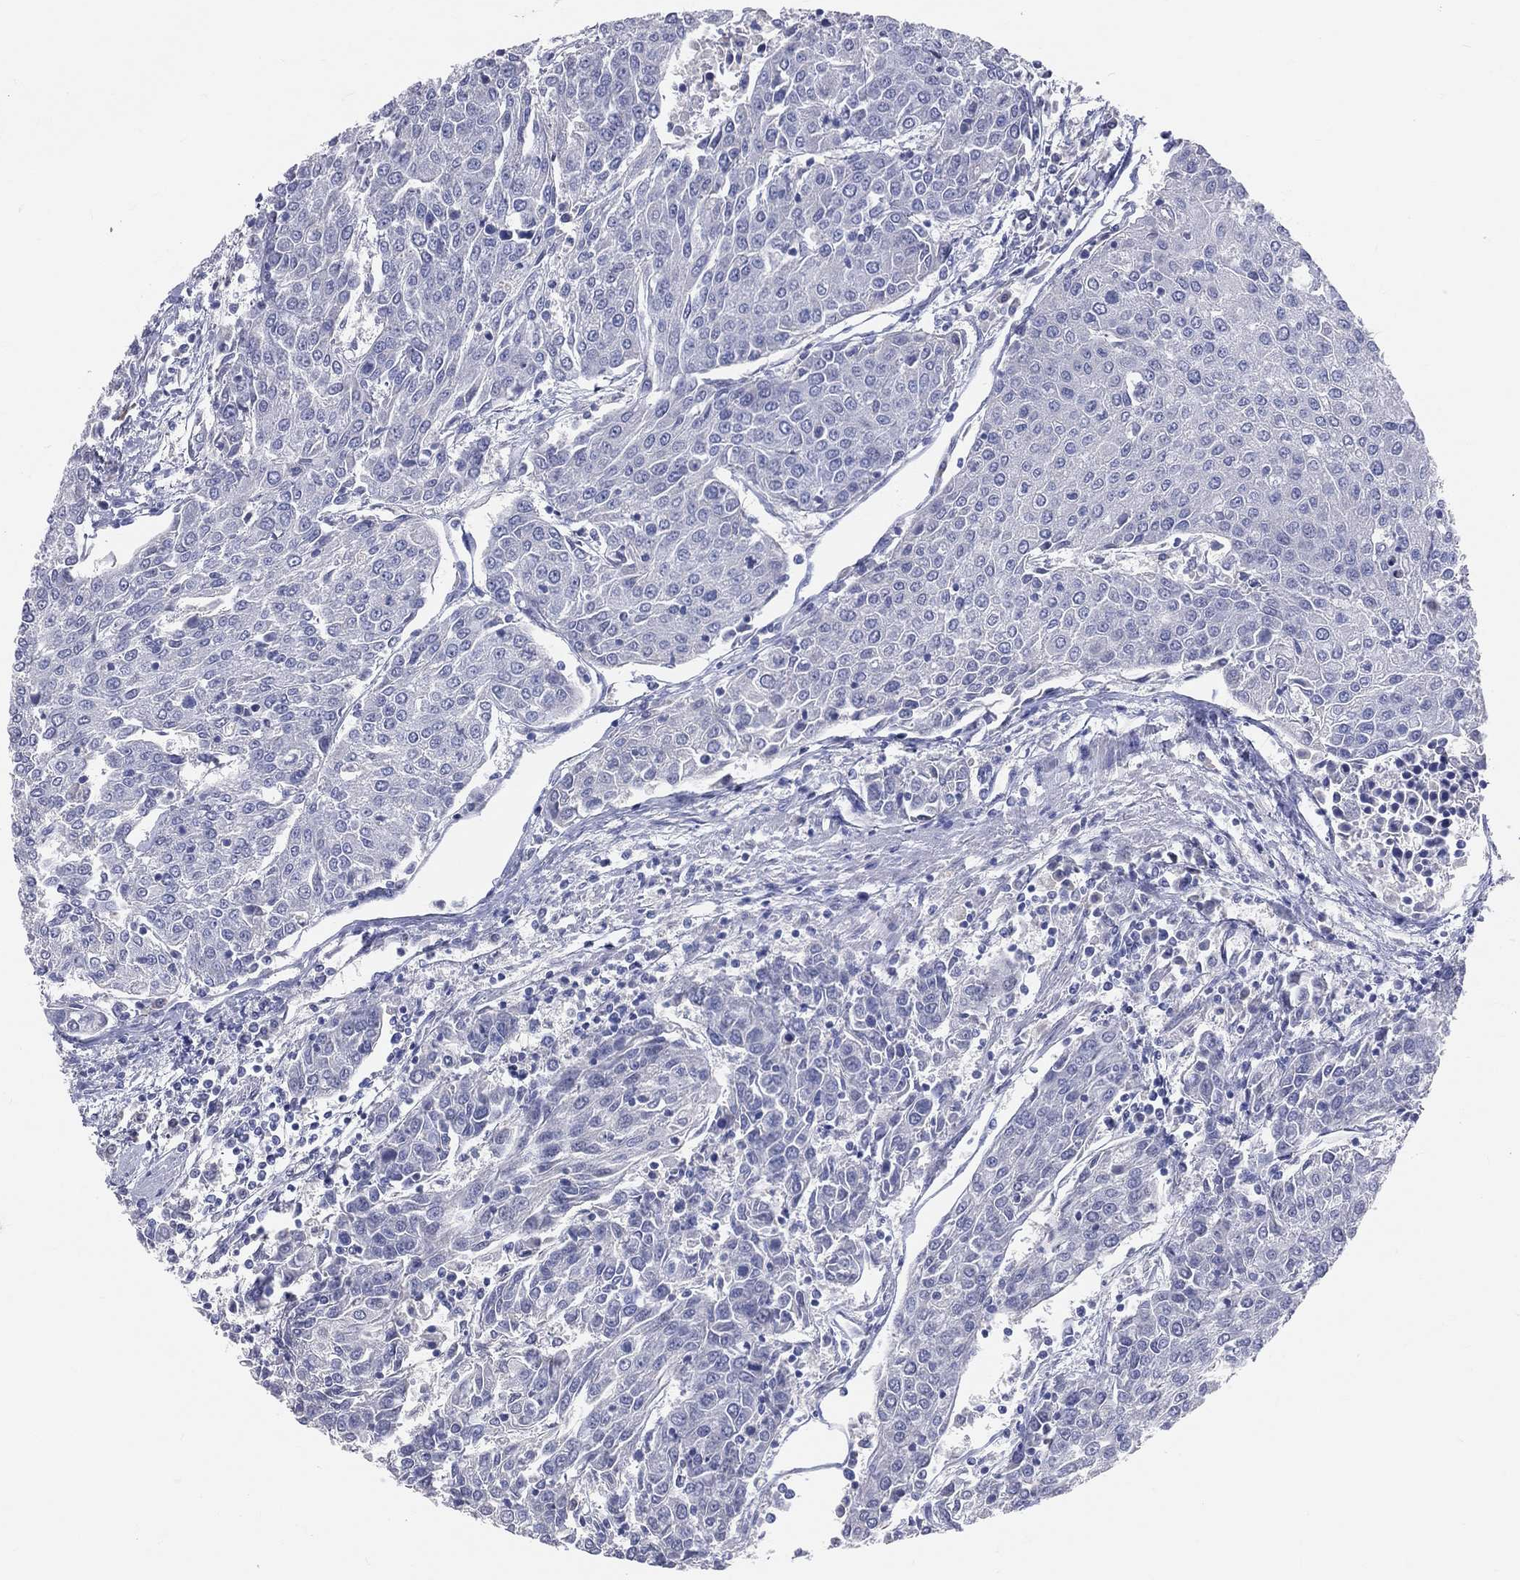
{"staining": {"intensity": "negative", "quantity": "none", "location": "none"}, "tissue": "urothelial cancer", "cell_type": "Tumor cells", "image_type": "cancer", "snomed": [{"axis": "morphology", "description": "Urothelial carcinoma, High grade"}, {"axis": "topography", "description": "Urinary bladder"}], "caption": "There is no significant staining in tumor cells of urothelial cancer. (Brightfield microscopy of DAB (3,3'-diaminobenzidine) IHC at high magnification).", "gene": "LAT", "patient": {"sex": "female", "age": 85}}